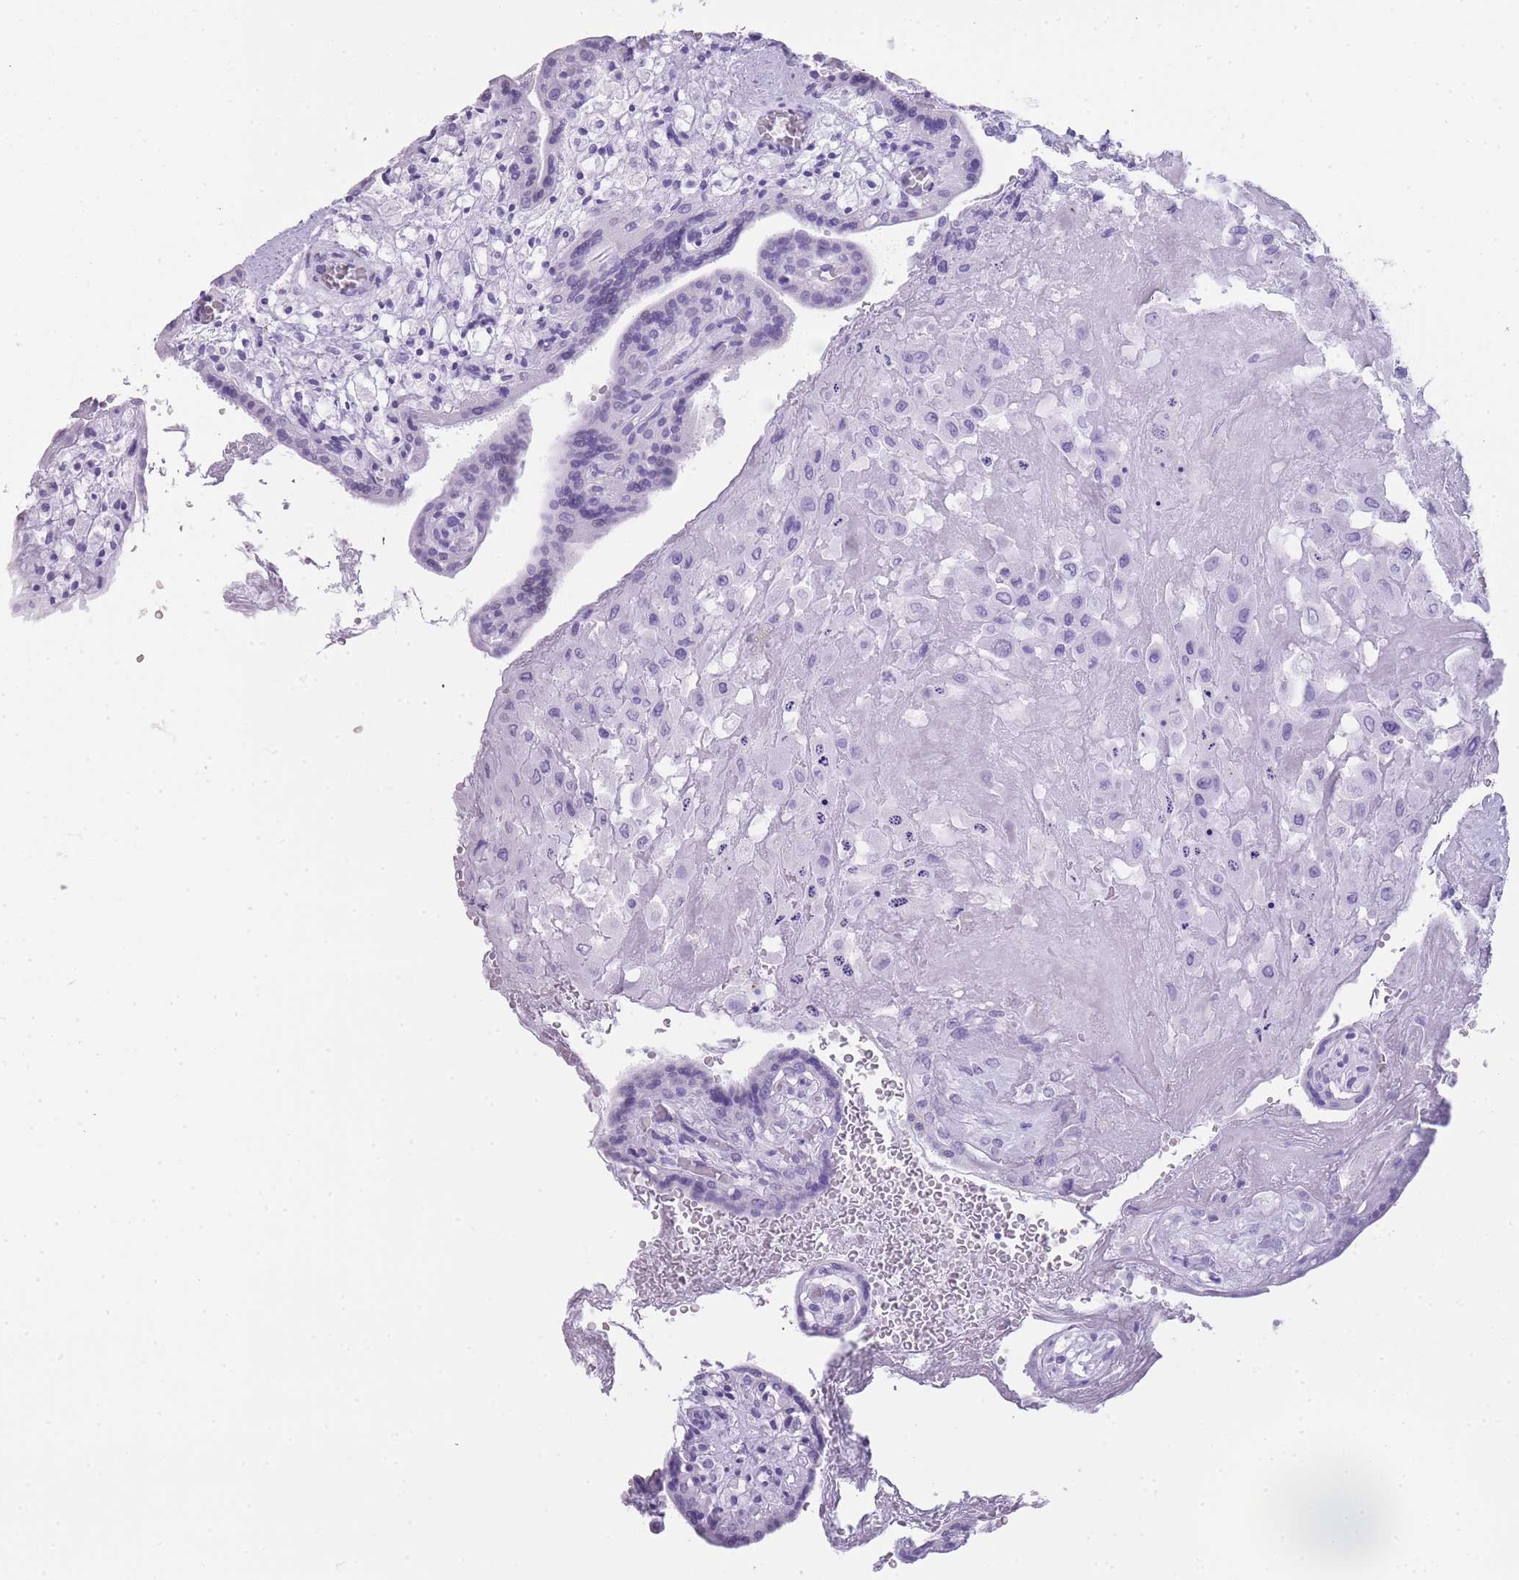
{"staining": {"intensity": "negative", "quantity": "none", "location": "none"}, "tissue": "placenta", "cell_type": "Decidual cells", "image_type": "normal", "snomed": [{"axis": "morphology", "description": "Normal tissue, NOS"}, {"axis": "topography", "description": "Placenta"}], "caption": "This photomicrograph is of normal placenta stained with immunohistochemistry to label a protein in brown with the nuclei are counter-stained blue. There is no positivity in decidual cells. (Stains: DAB IHC with hematoxylin counter stain, Microscopy: brightfield microscopy at high magnification).", "gene": "INS", "patient": {"sex": "female", "age": 37}}